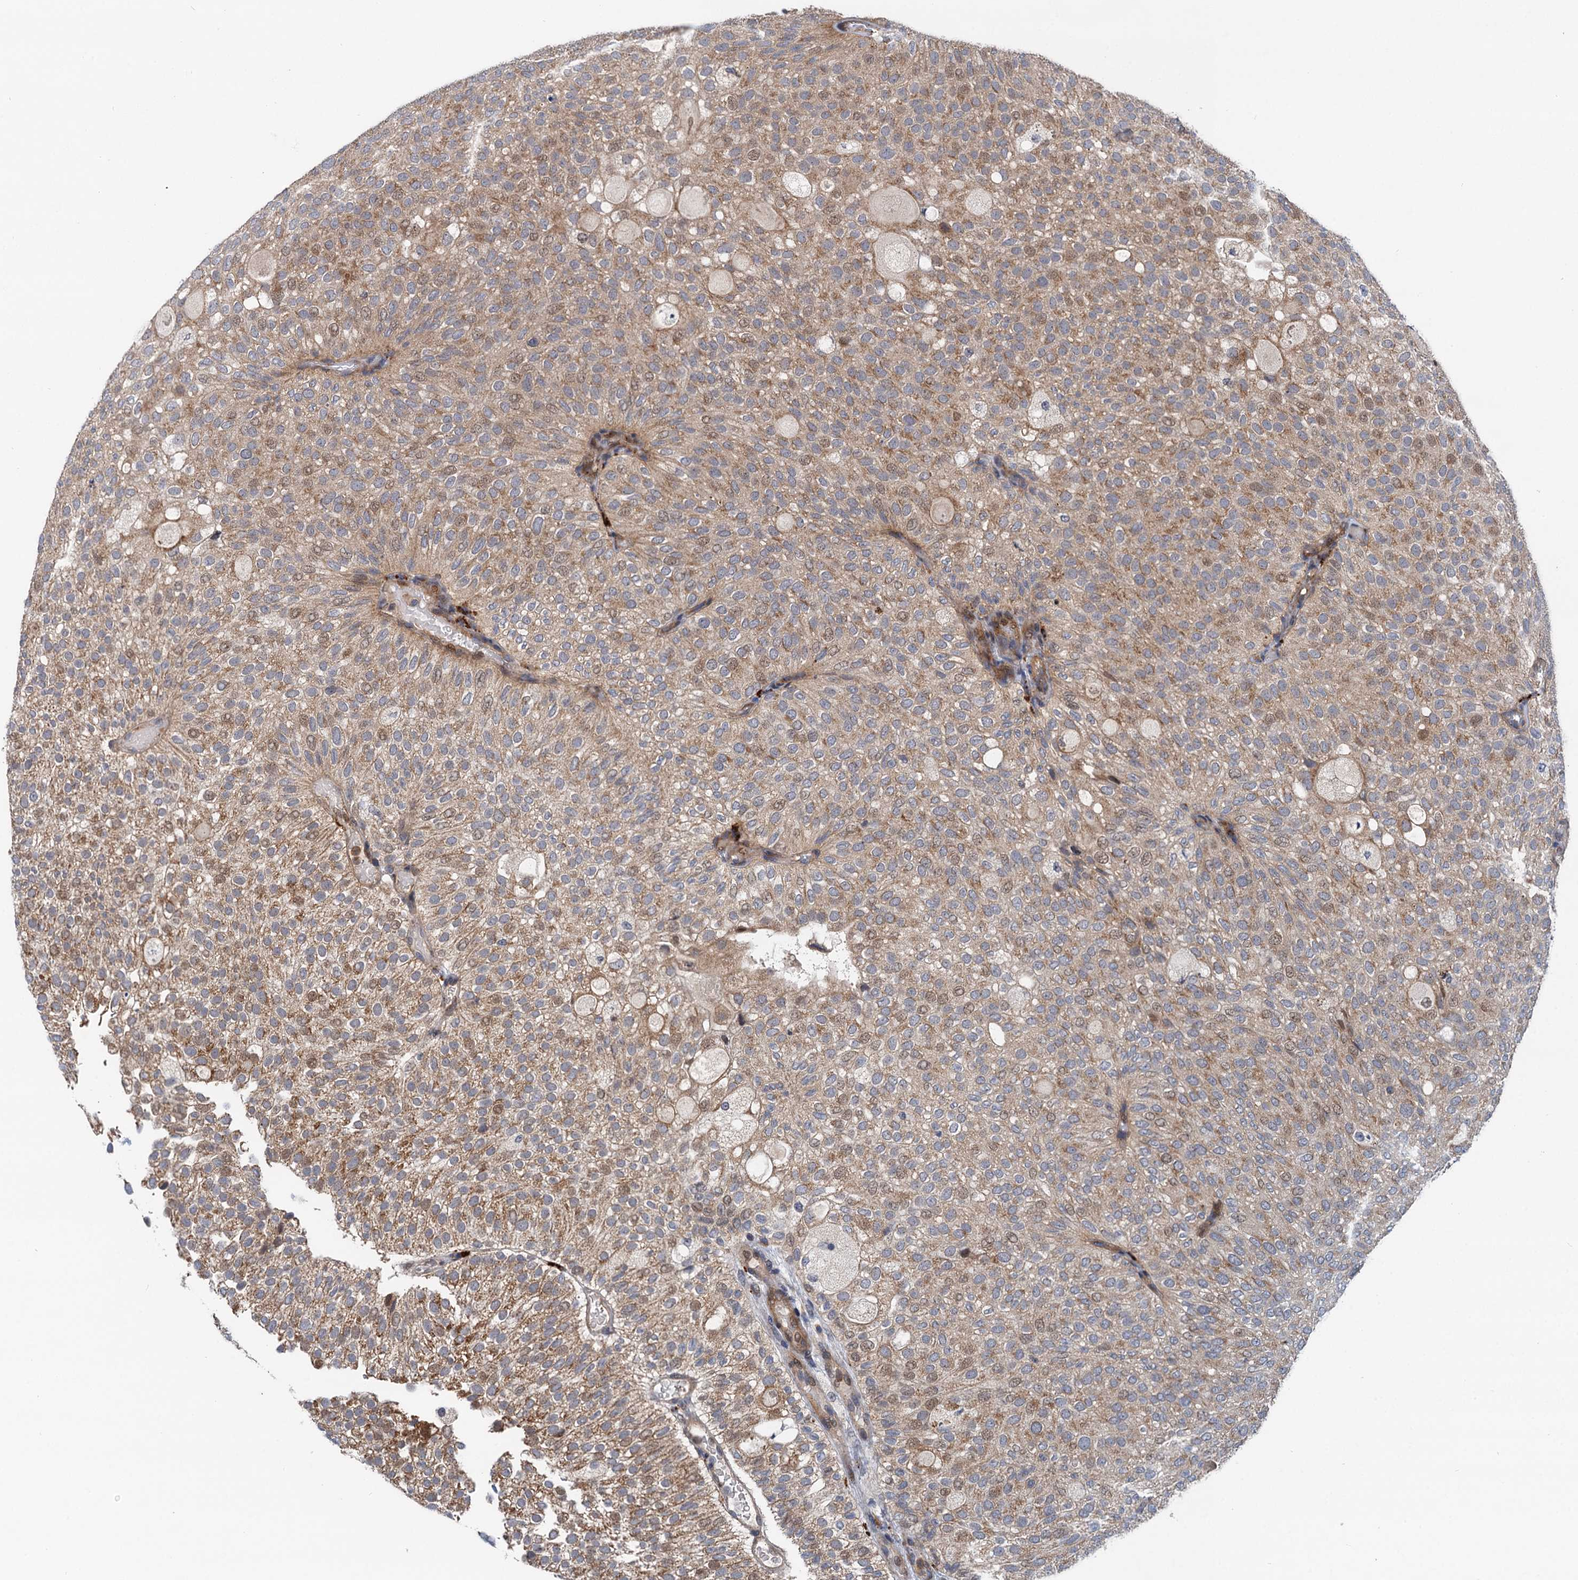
{"staining": {"intensity": "weak", "quantity": "25%-75%", "location": "cytoplasmic/membranous,nuclear"}, "tissue": "urothelial cancer", "cell_type": "Tumor cells", "image_type": "cancer", "snomed": [{"axis": "morphology", "description": "Urothelial carcinoma, Low grade"}, {"axis": "topography", "description": "Urinary bladder"}], "caption": "High-magnification brightfield microscopy of low-grade urothelial carcinoma stained with DAB (brown) and counterstained with hematoxylin (blue). tumor cells exhibit weak cytoplasmic/membranous and nuclear staining is seen in approximately25%-75% of cells.", "gene": "NLRP10", "patient": {"sex": "male", "age": 78}}